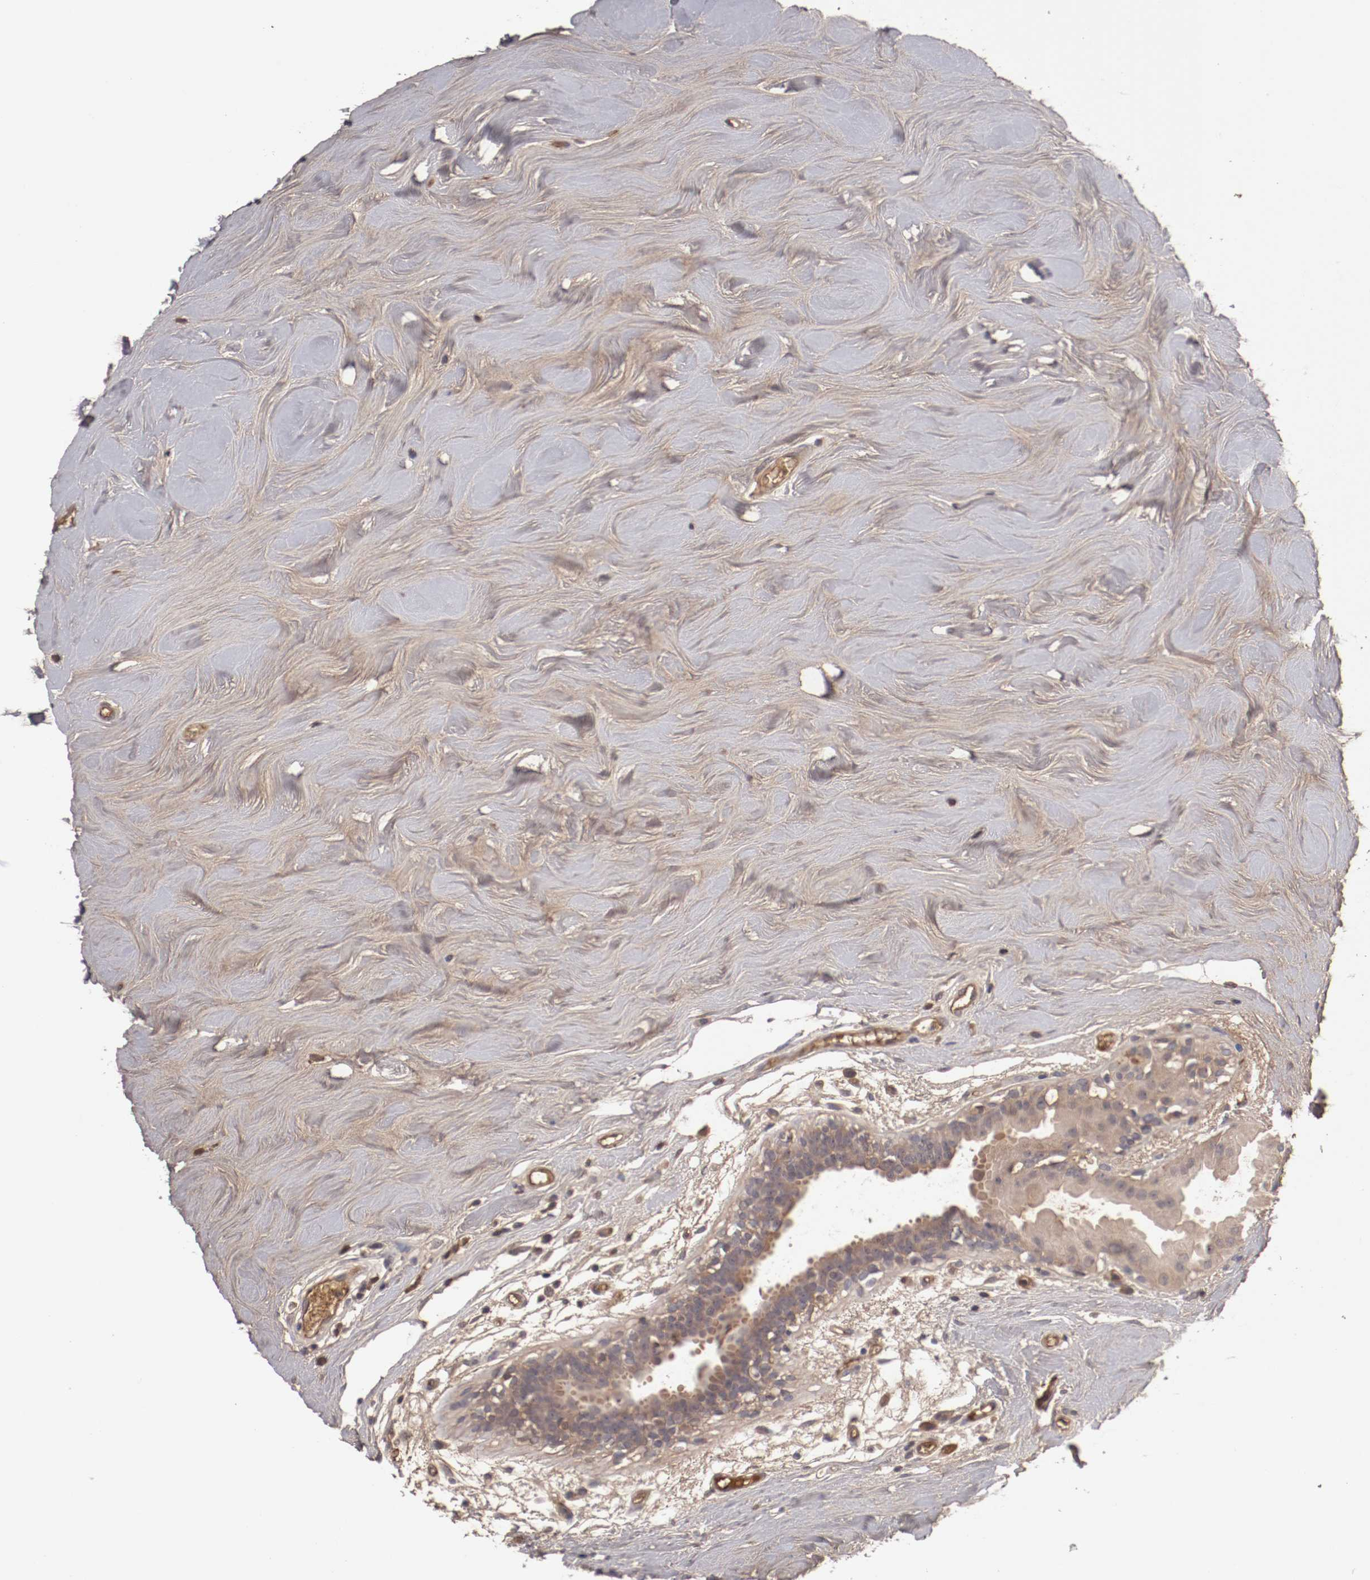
{"staining": {"intensity": "moderate", "quantity": "25%-75%", "location": "cytoplasmic/membranous"}, "tissue": "breast cancer", "cell_type": "Tumor cells", "image_type": "cancer", "snomed": [{"axis": "morphology", "description": "Duct carcinoma"}, {"axis": "topography", "description": "Breast"}], "caption": "Human breast cancer (infiltrating ductal carcinoma) stained with a protein marker exhibits moderate staining in tumor cells.", "gene": "CP", "patient": {"sex": "female", "age": 40}}